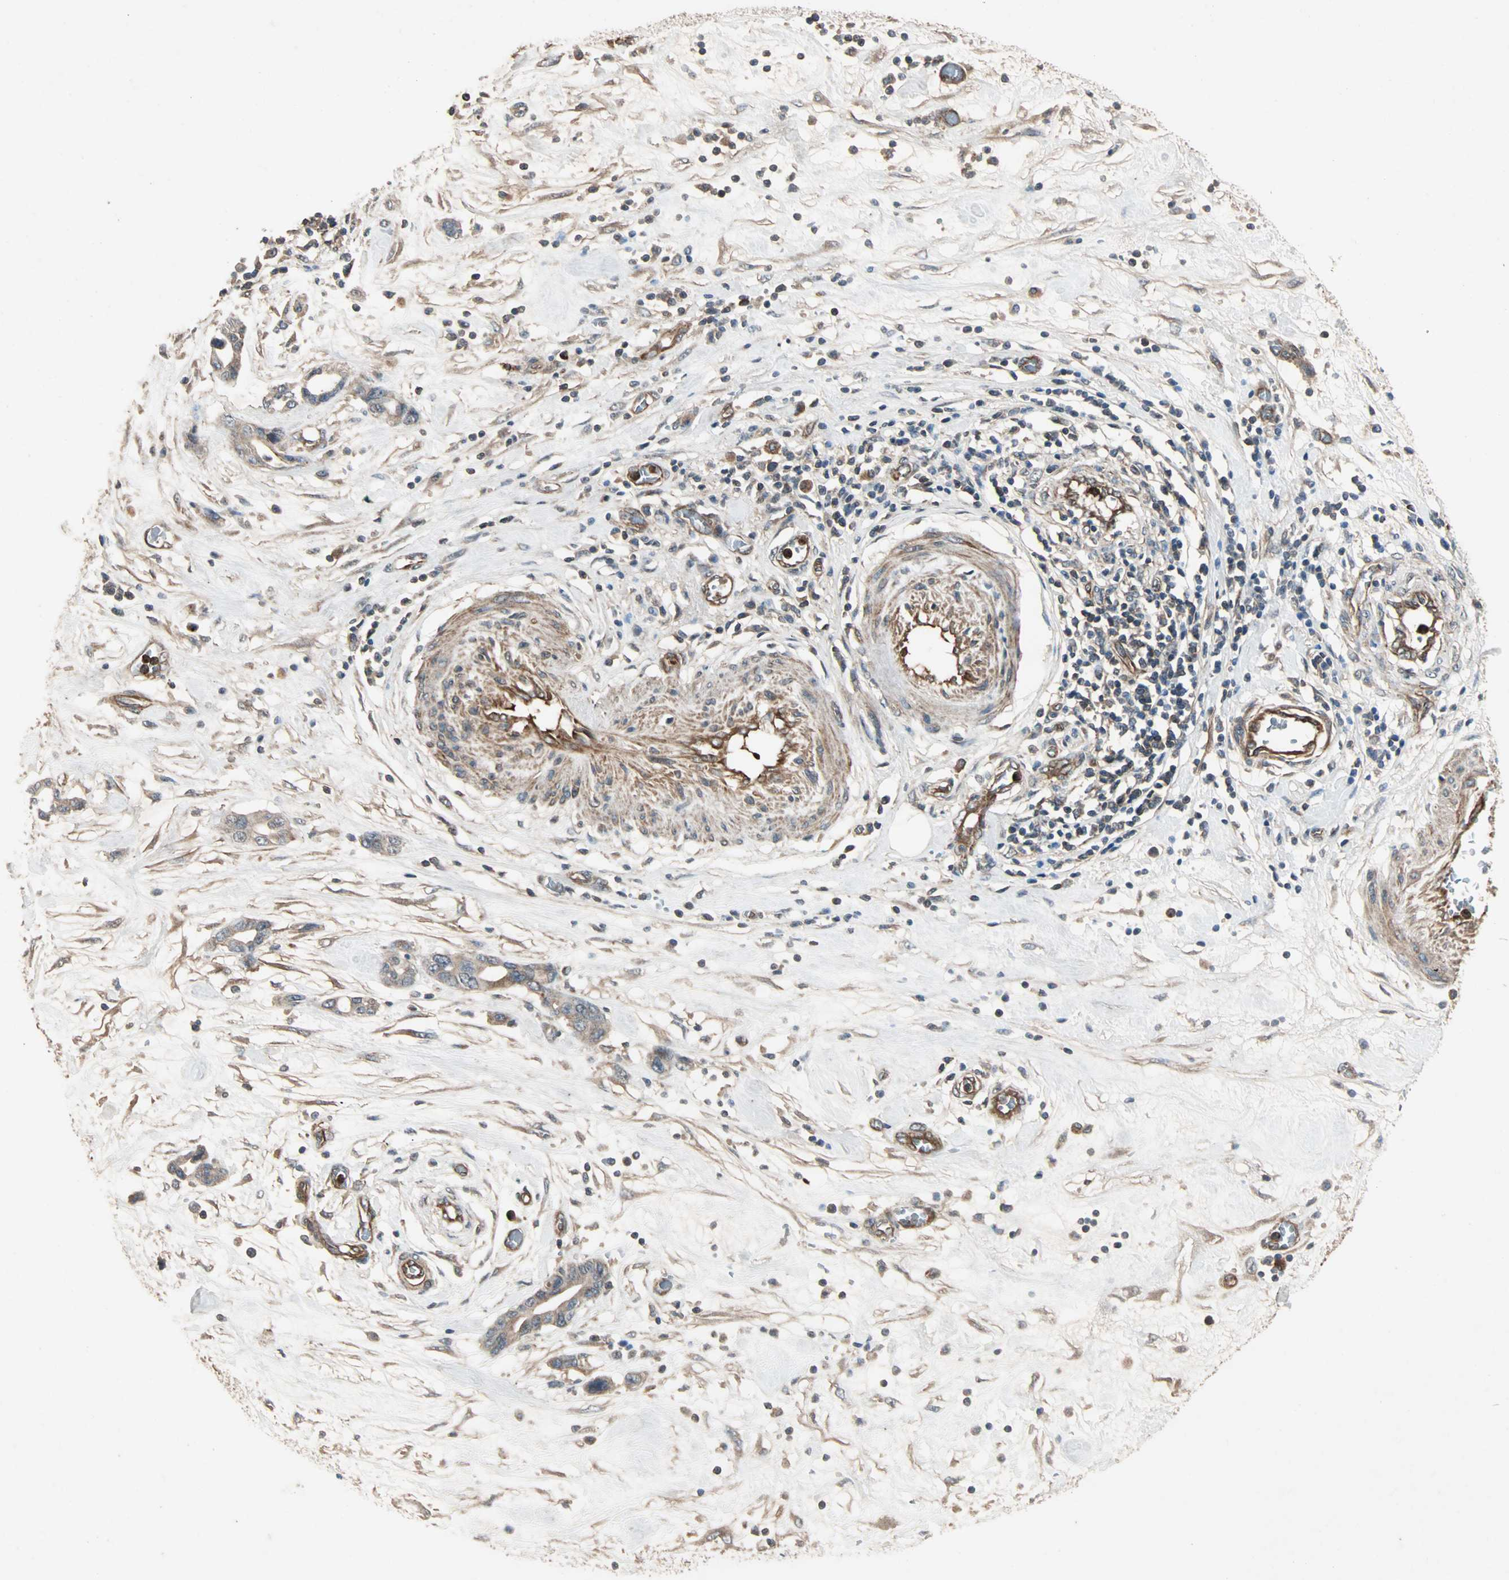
{"staining": {"intensity": "moderate", "quantity": ">75%", "location": "cytoplasmic/membranous"}, "tissue": "pancreatic cancer", "cell_type": "Tumor cells", "image_type": "cancer", "snomed": [{"axis": "morphology", "description": "Adenocarcinoma, NOS"}, {"axis": "topography", "description": "Pancreas"}], "caption": "Immunohistochemistry (IHC) micrograph of pancreatic cancer (adenocarcinoma) stained for a protein (brown), which displays medium levels of moderate cytoplasmic/membranous staining in about >75% of tumor cells.", "gene": "GCK", "patient": {"sex": "female", "age": 57}}